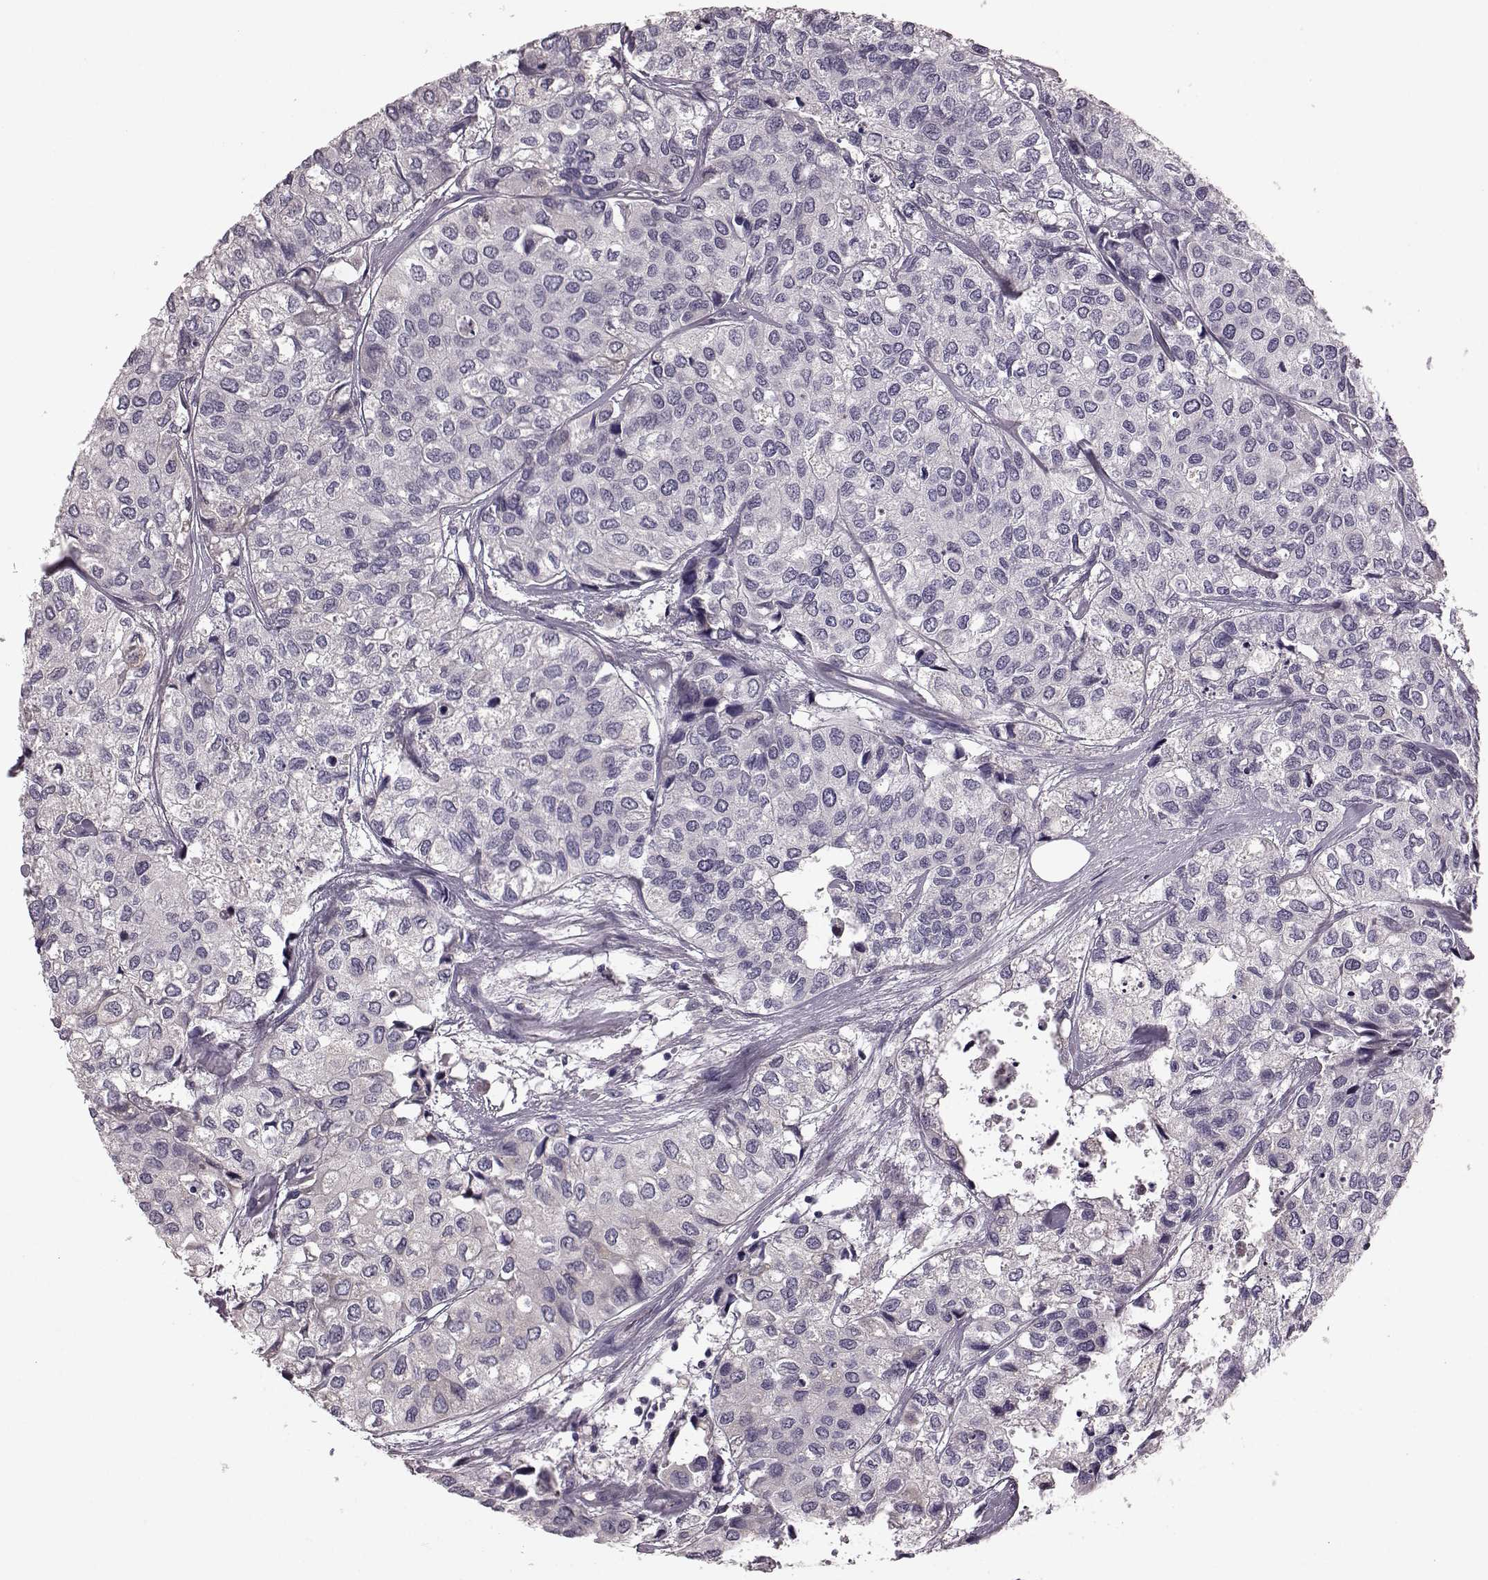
{"staining": {"intensity": "negative", "quantity": "none", "location": "none"}, "tissue": "urothelial cancer", "cell_type": "Tumor cells", "image_type": "cancer", "snomed": [{"axis": "morphology", "description": "Urothelial carcinoma, High grade"}, {"axis": "topography", "description": "Urinary bladder"}], "caption": "Photomicrograph shows no significant protein positivity in tumor cells of high-grade urothelial carcinoma.", "gene": "GRK1", "patient": {"sex": "male", "age": 73}}